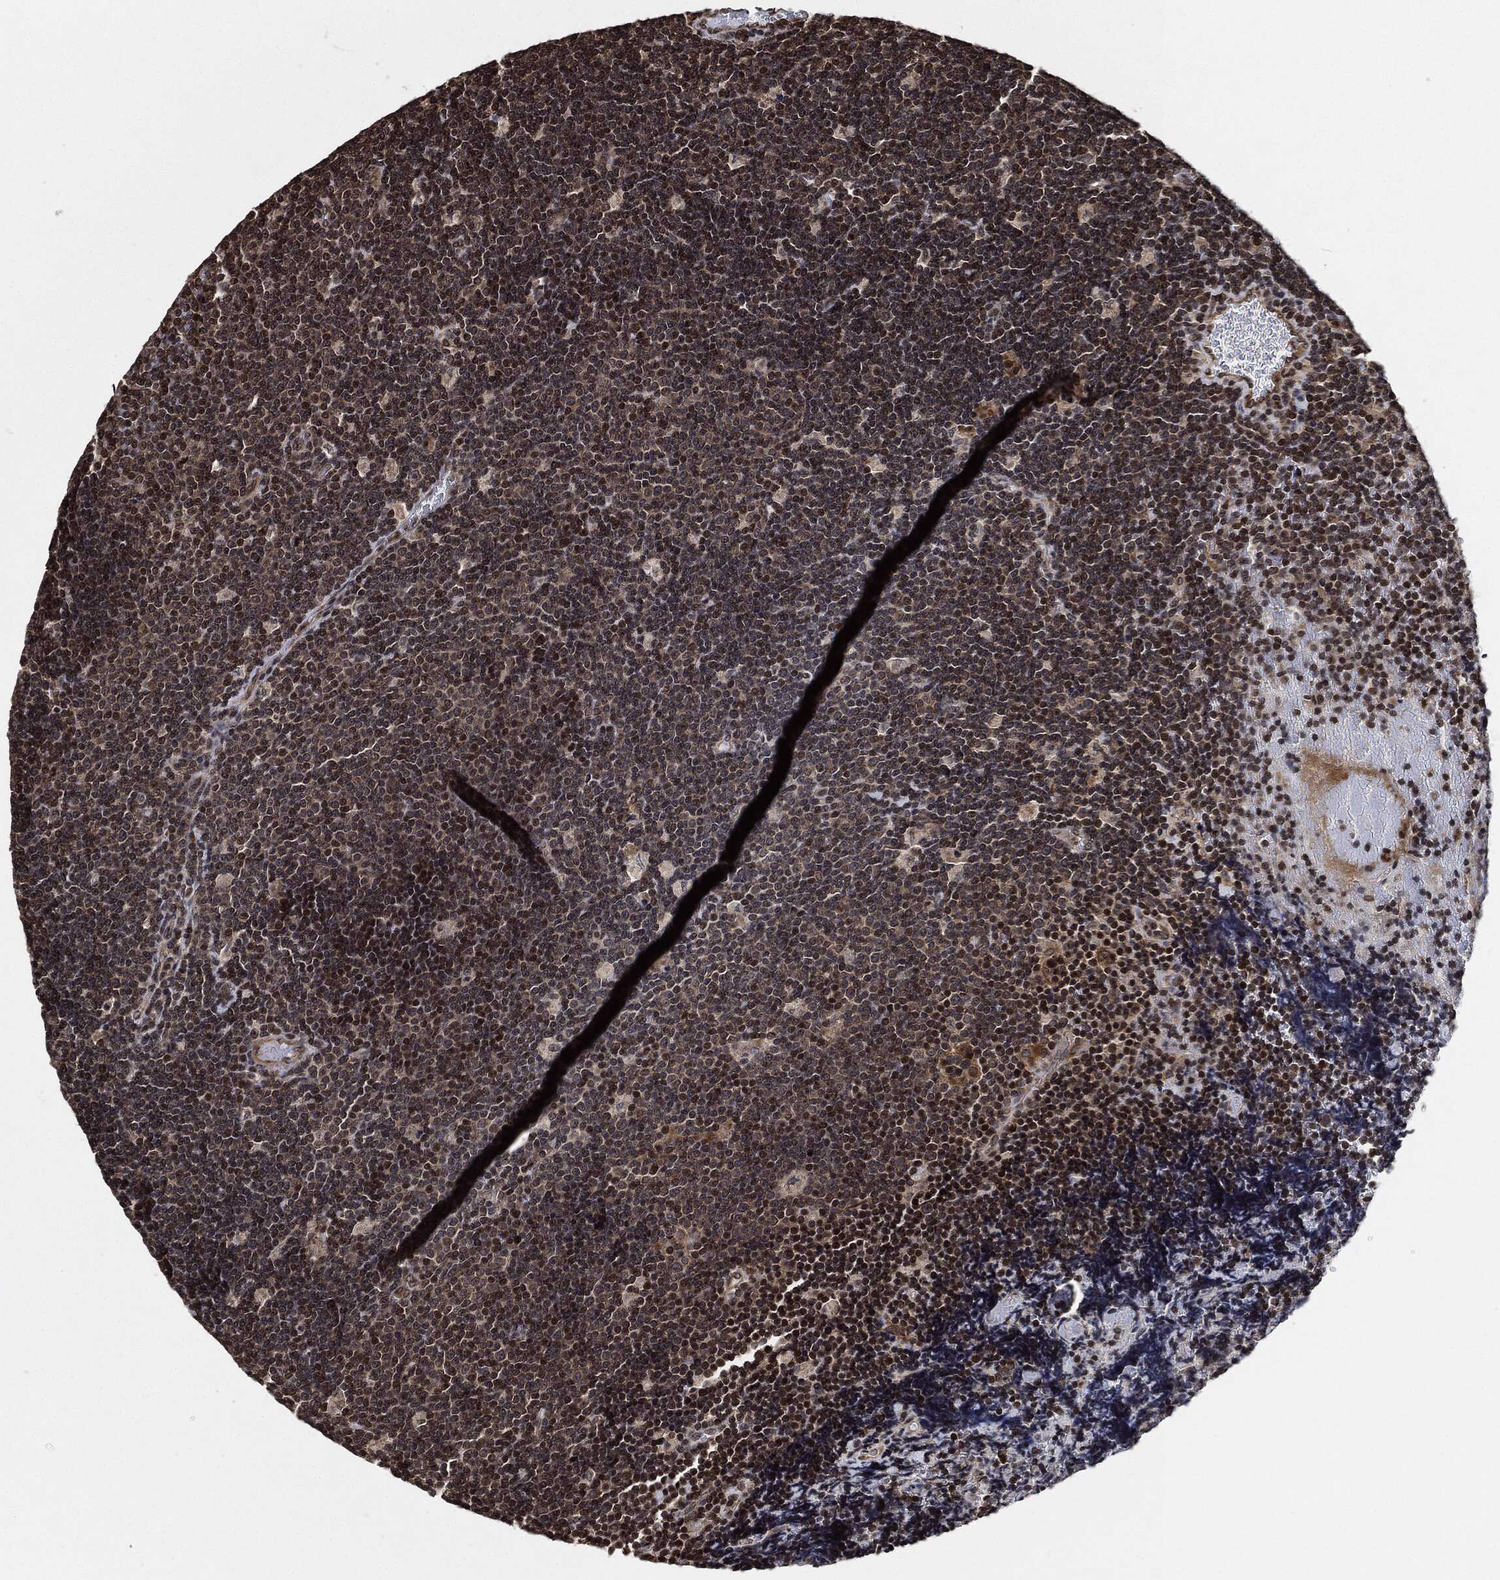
{"staining": {"intensity": "strong", "quantity": "<25%", "location": "nuclear"}, "tissue": "lymphoma", "cell_type": "Tumor cells", "image_type": "cancer", "snomed": [{"axis": "morphology", "description": "Malignant lymphoma, non-Hodgkin's type, Low grade"}, {"axis": "topography", "description": "Brain"}], "caption": "This photomicrograph shows immunohistochemistry staining of human lymphoma, with medium strong nuclear expression in about <25% of tumor cells.", "gene": "PDK1", "patient": {"sex": "female", "age": 66}}